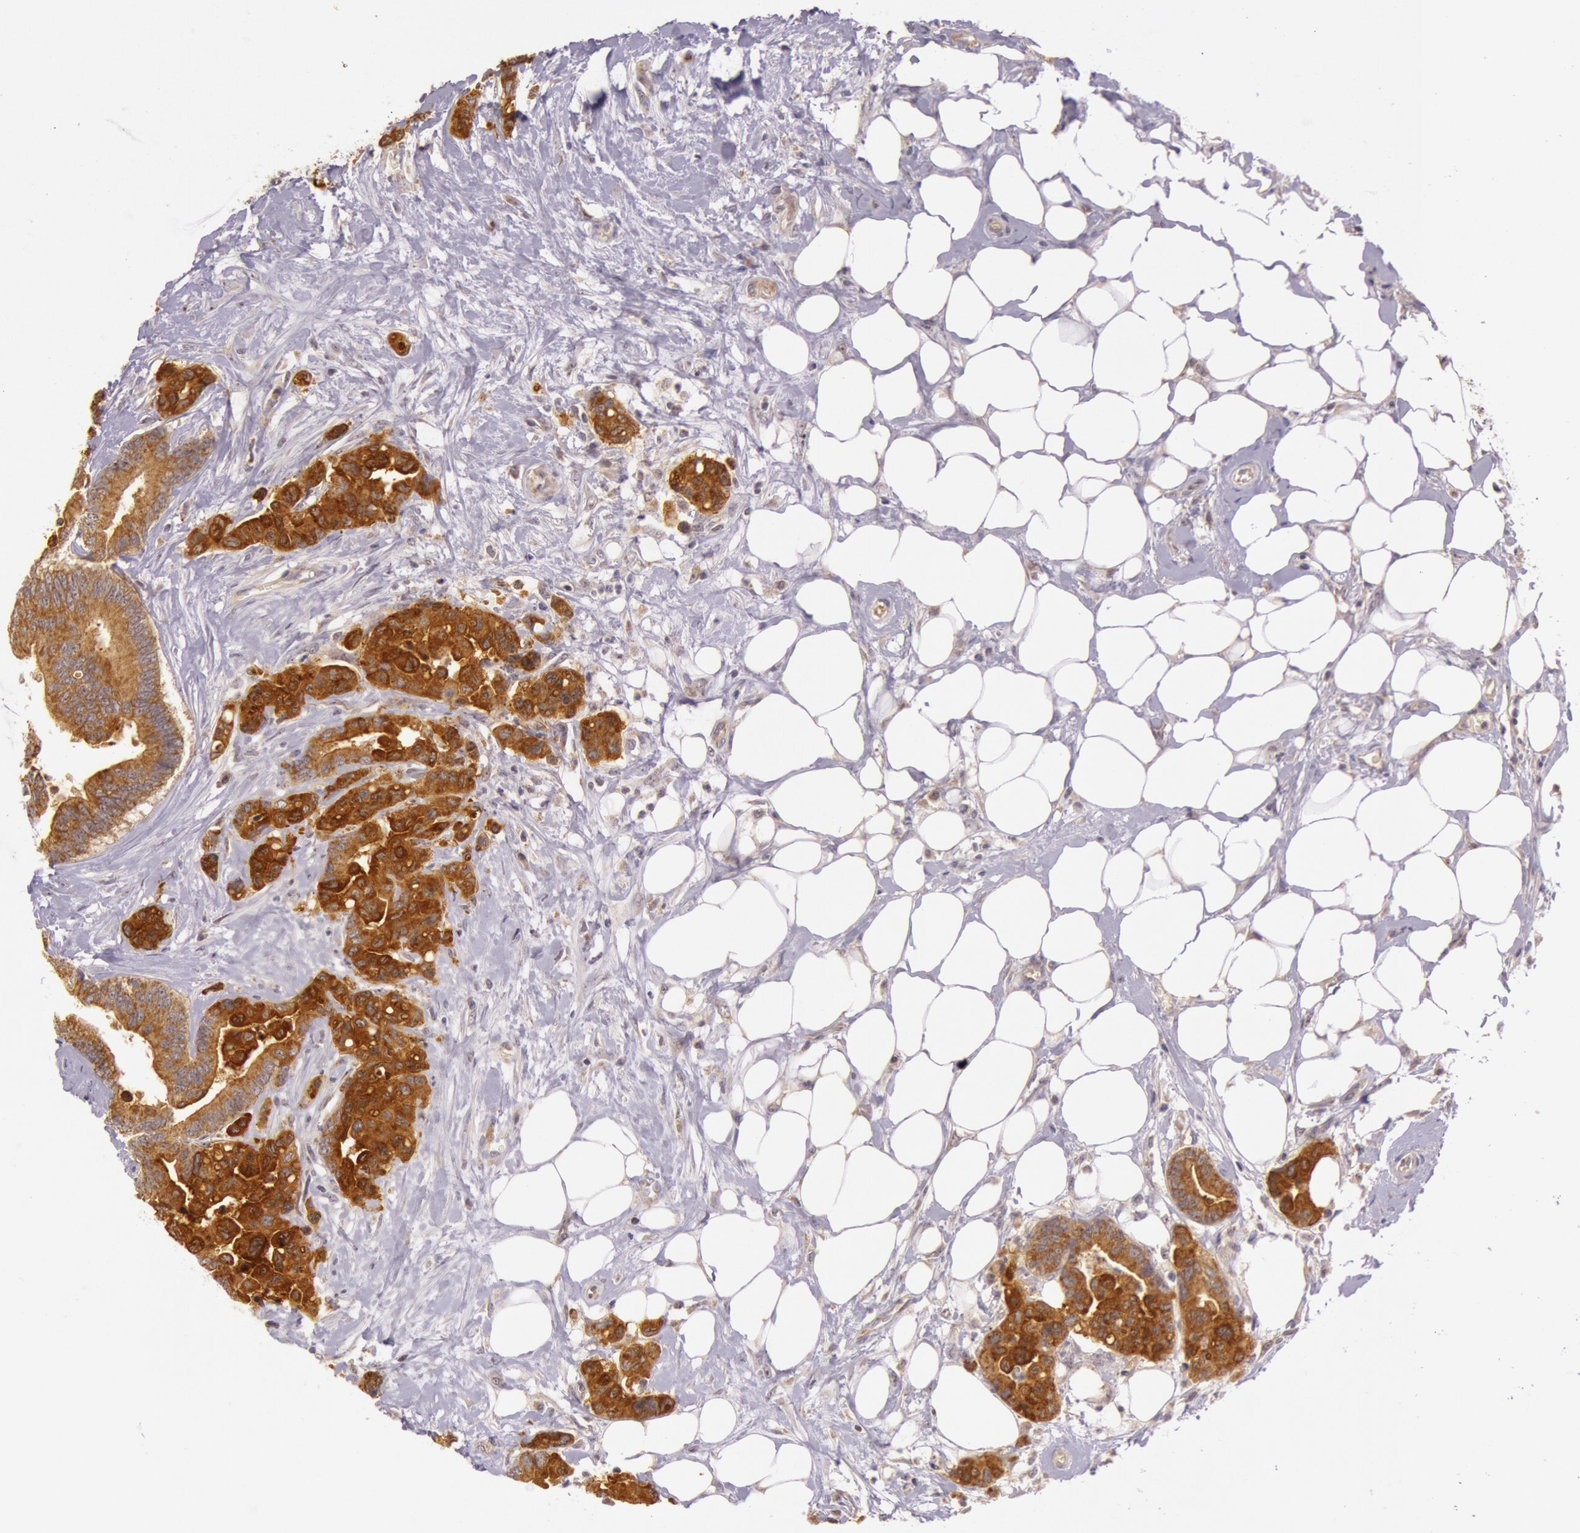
{"staining": {"intensity": "strong", "quantity": ">75%", "location": "cytoplasmic/membranous"}, "tissue": "colorectal cancer", "cell_type": "Tumor cells", "image_type": "cancer", "snomed": [{"axis": "morphology", "description": "Adenocarcinoma, NOS"}, {"axis": "topography", "description": "Colon"}], "caption": "Immunohistochemical staining of colorectal cancer reveals high levels of strong cytoplasmic/membranous expression in about >75% of tumor cells.", "gene": "CDK16", "patient": {"sex": "male", "age": 82}}